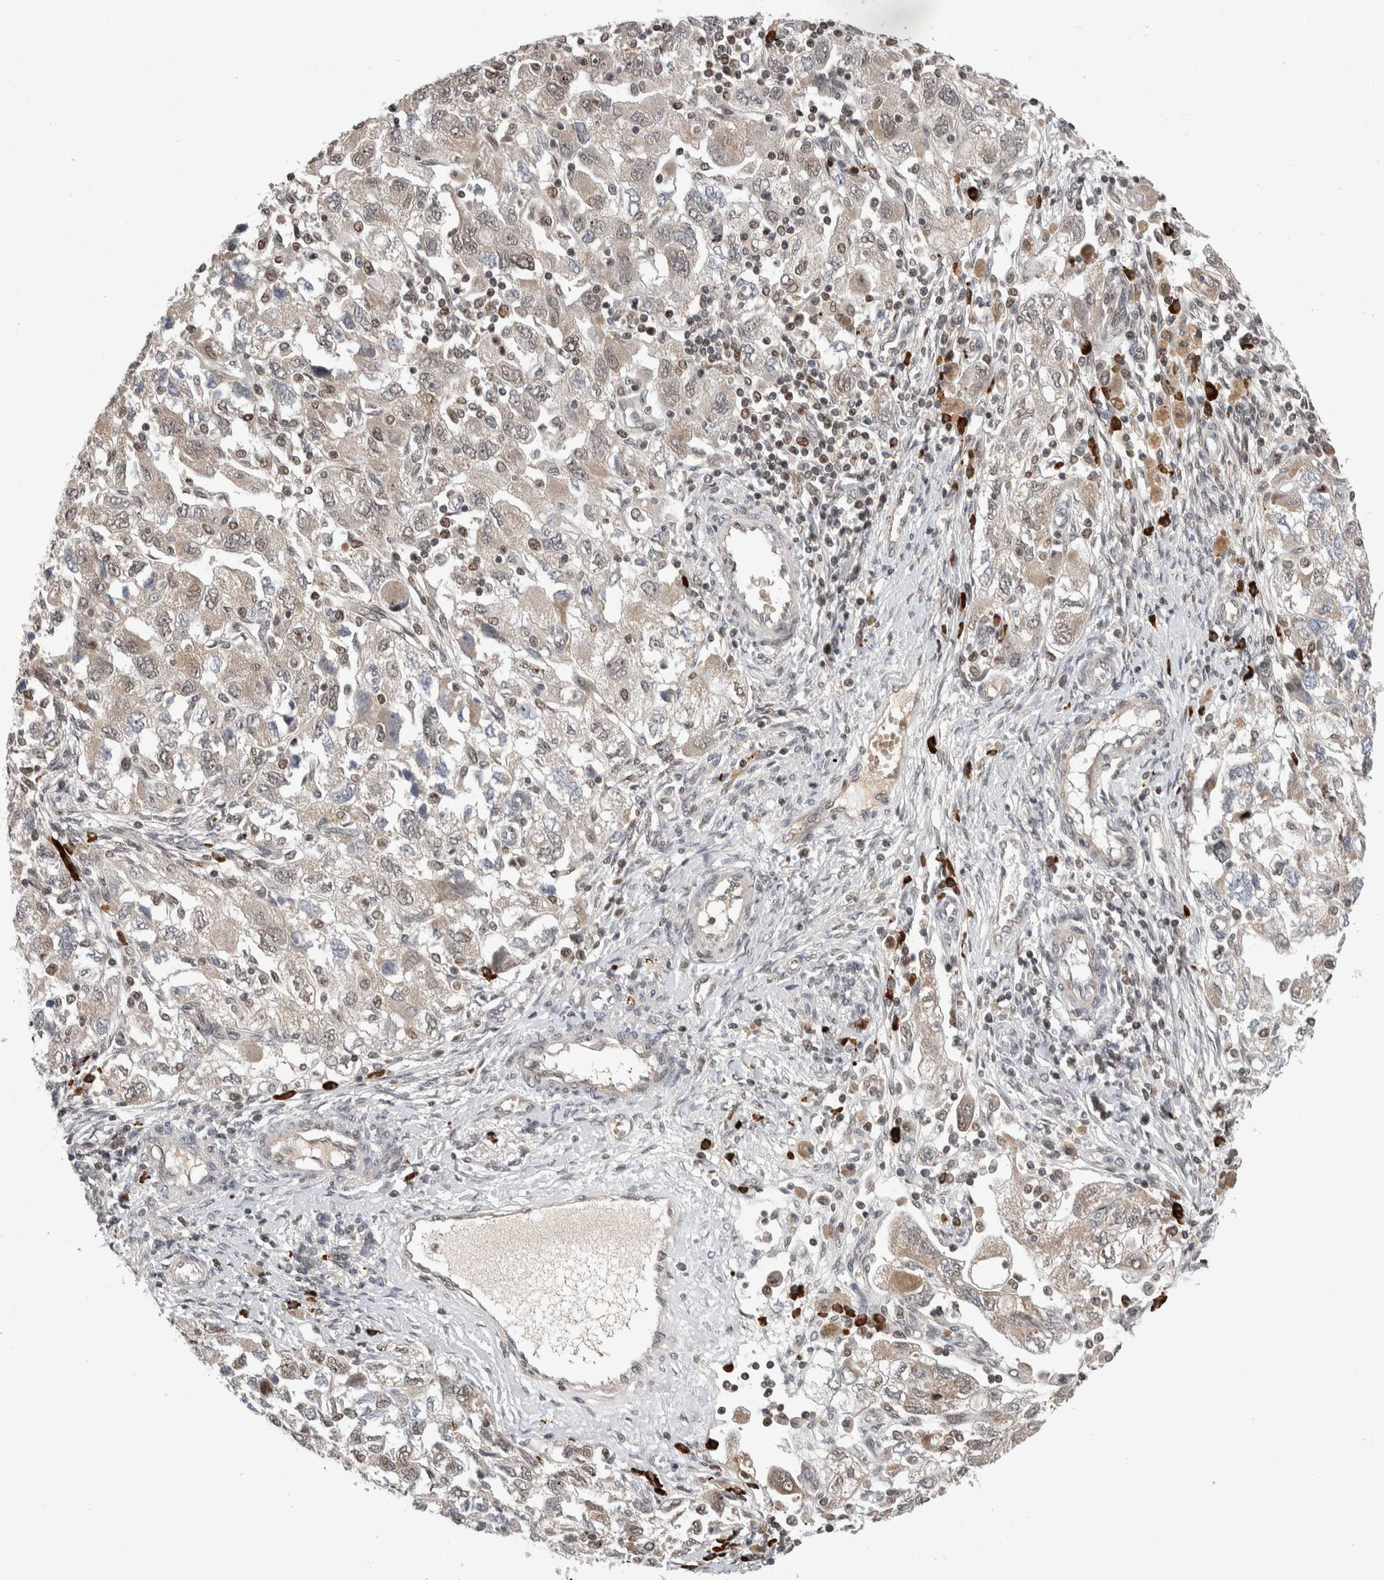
{"staining": {"intensity": "weak", "quantity": "25%-75%", "location": "cytoplasmic/membranous,nuclear"}, "tissue": "ovarian cancer", "cell_type": "Tumor cells", "image_type": "cancer", "snomed": [{"axis": "morphology", "description": "Carcinoma, NOS"}, {"axis": "morphology", "description": "Cystadenocarcinoma, serous, NOS"}, {"axis": "topography", "description": "Ovary"}], "caption": "An immunohistochemistry (IHC) micrograph of neoplastic tissue is shown. Protein staining in brown labels weak cytoplasmic/membranous and nuclear positivity in ovarian carcinoma within tumor cells.", "gene": "ZNF592", "patient": {"sex": "female", "age": 69}}